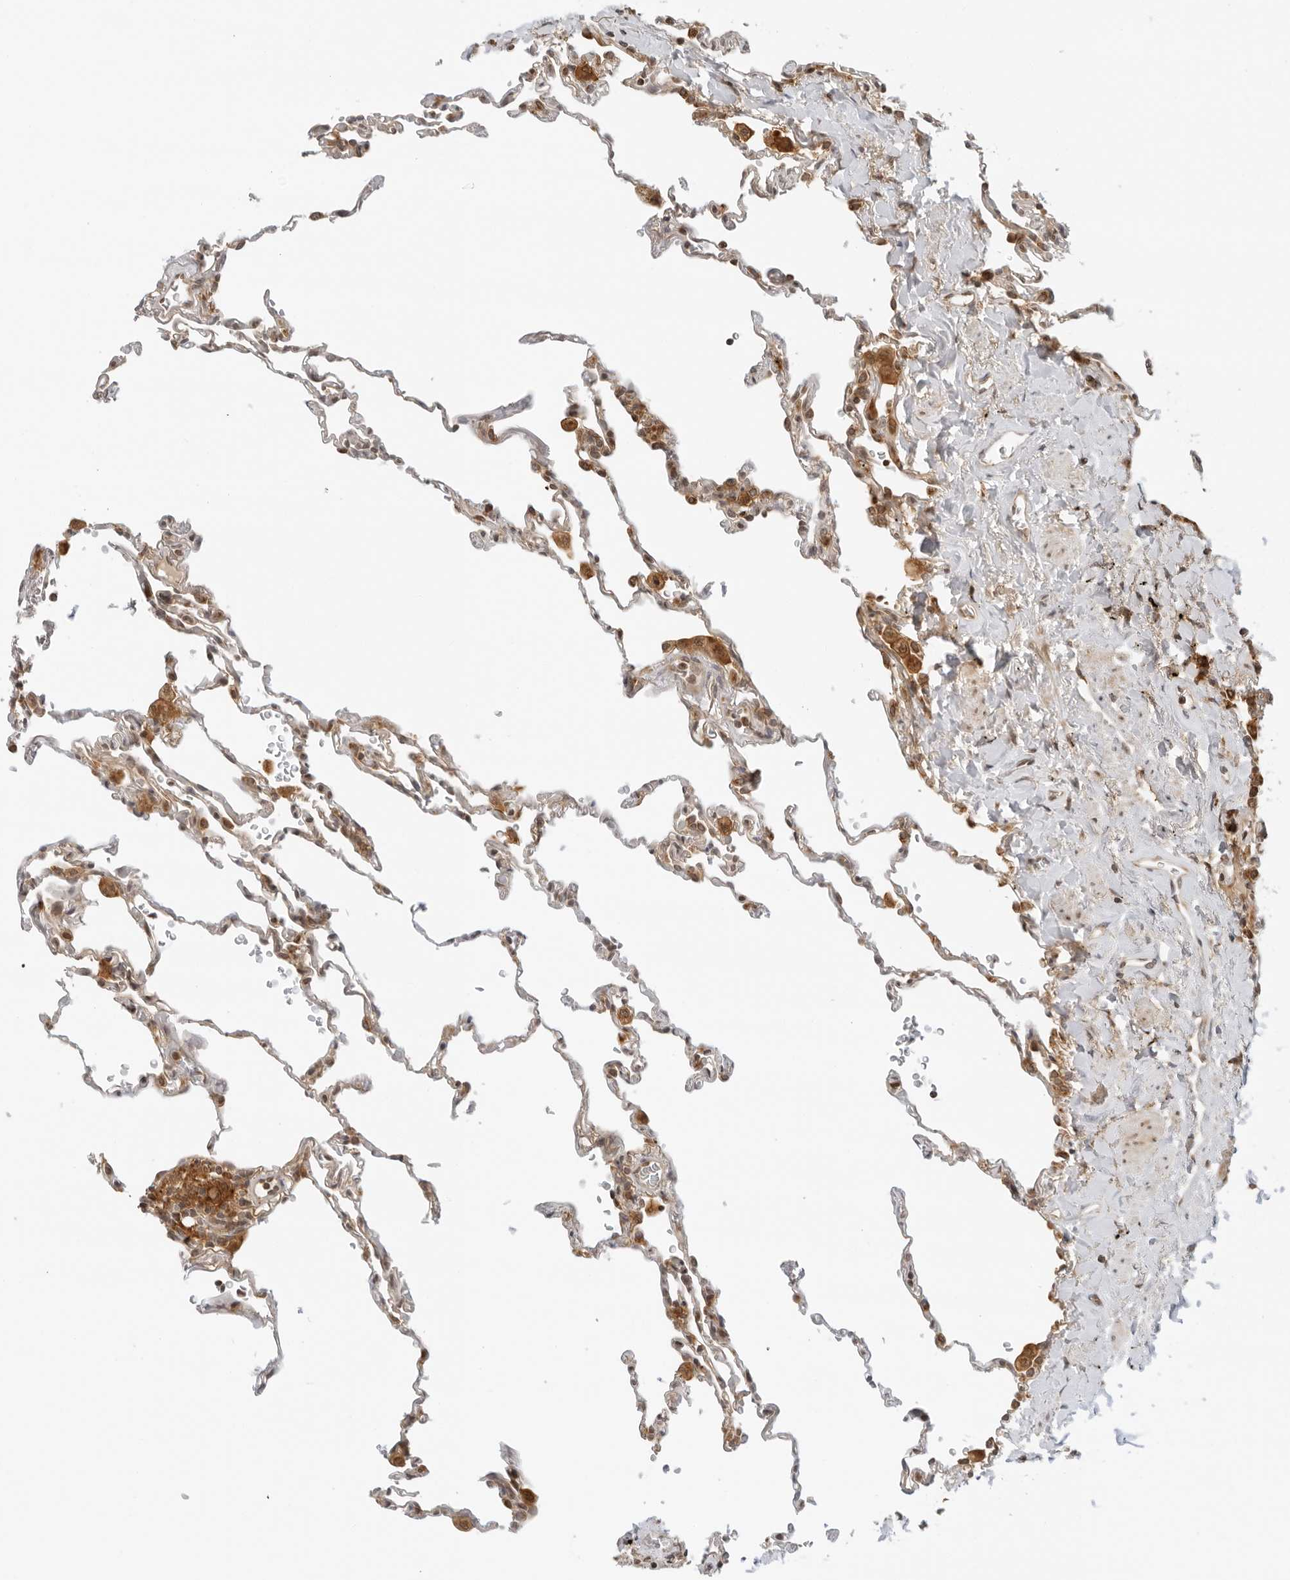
{"staining": {"intensity": "moderate", "quantity": "25%-75%", "location": "cytoplasmic/membranous"}, "tissue": "lung", "cell_type": "Alveolar cells", "image_type": "normal", "snomed": [{"axis": "morphology", "description": "Normal tissue, NOS"}, {"axis": "topography", "description": "Lung"}], "caption": "Lung stained for a protein displays moderate cytoplasmic/membranous positivity in alveolar cells. (DAB (3,3'-diaminobenzidine) IHC with brightfield microscopy, high magnification).", "gene": "RC3H1", "patient": {"sex": "male", "age": 59}}